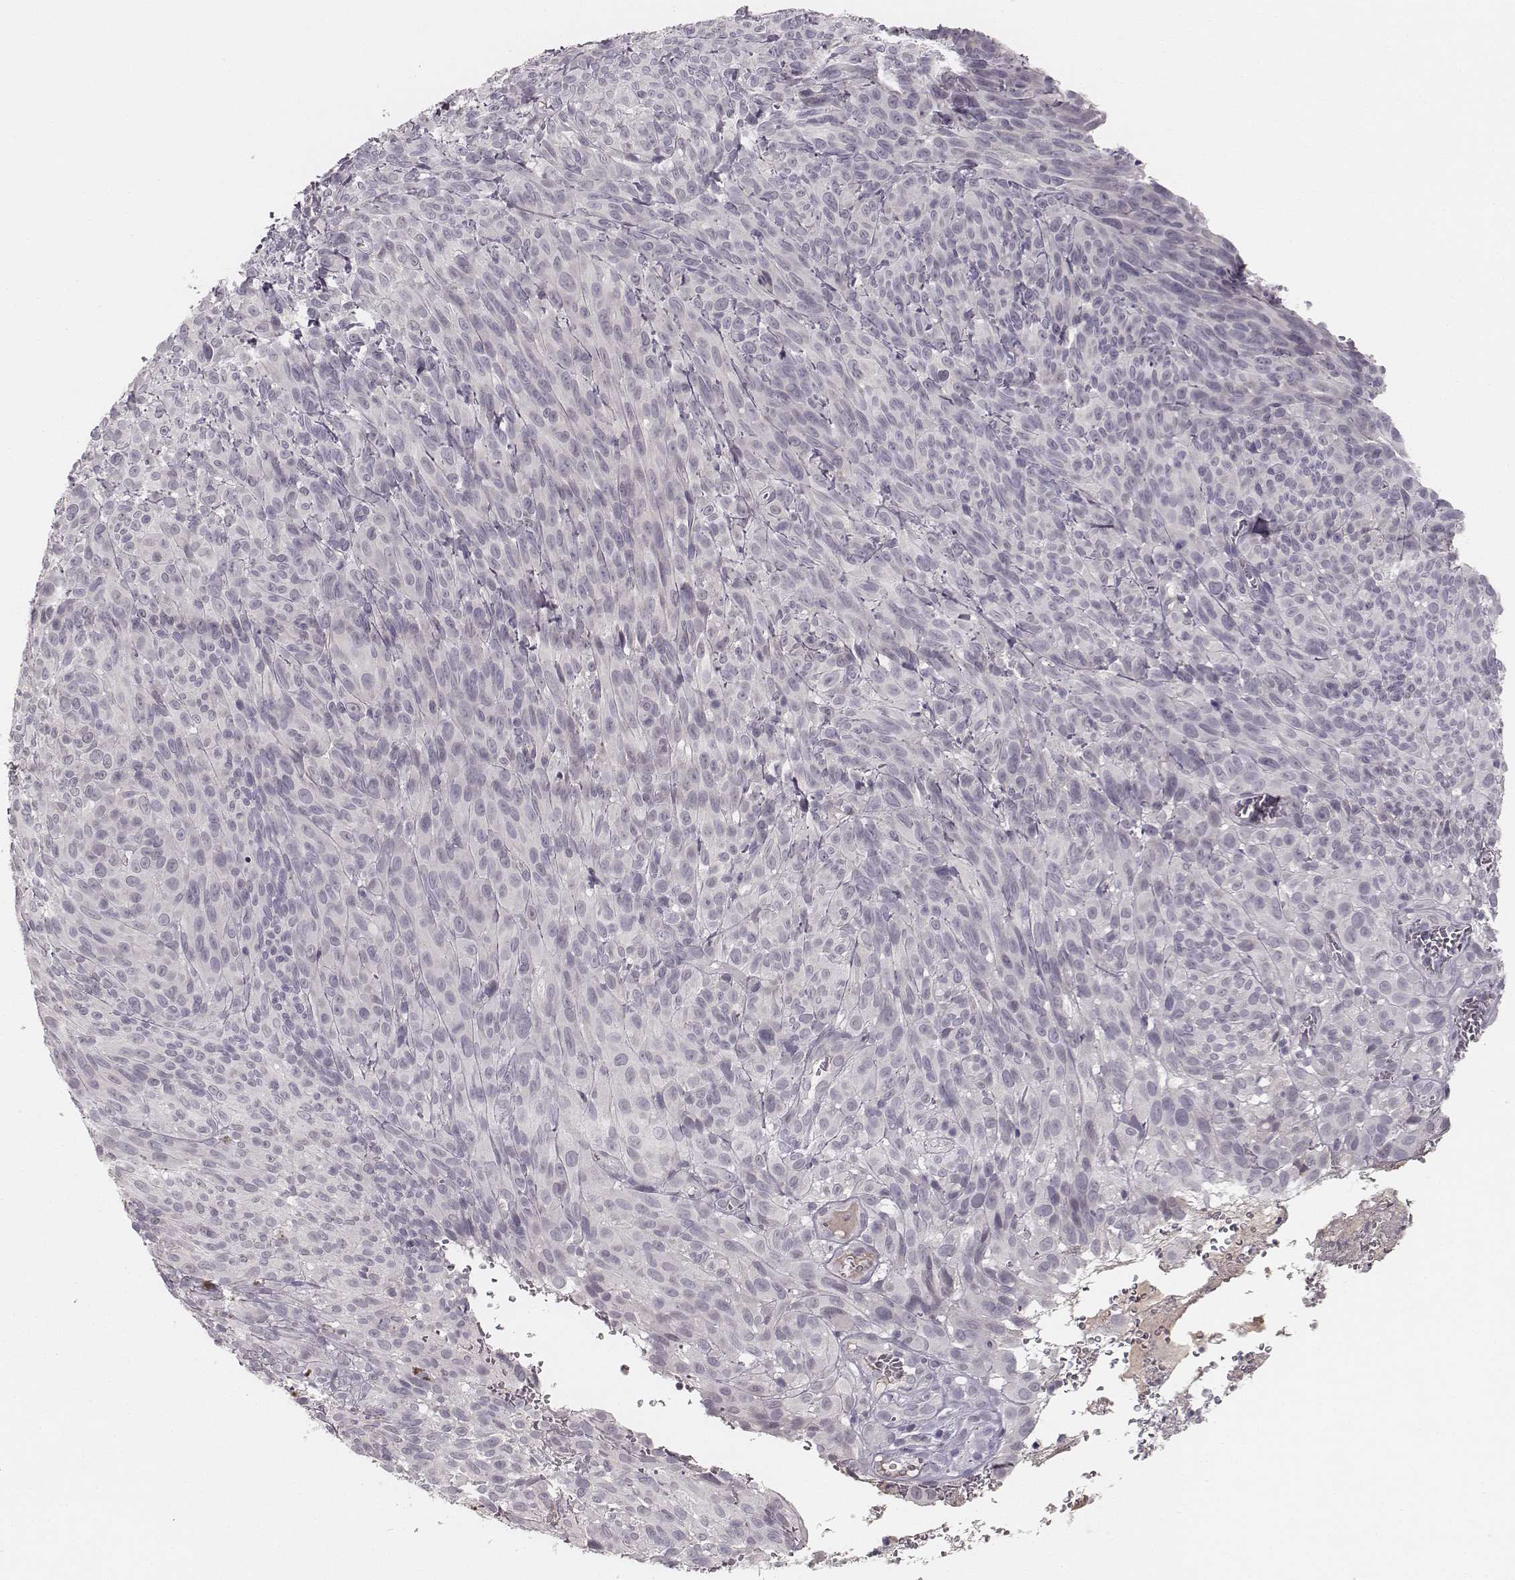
{"staining": {"intensity": "negative", "quantity": "none", "location": "none"}, "tissue": "melanoma", "cell_type": "Tumor cells", "image_type": "cancer", "snomed": [{"axis": "morphology", "description": "Malignant melanoma, NOS"}, {"axis": "topography", "description": "Skin"}], "caption": "Immunohistochemistry (IHC) of human malignant melanoma shows no staining in tumor cells.", "gene": "LY6K", "patient": {"sex": "male", "age": 83}}